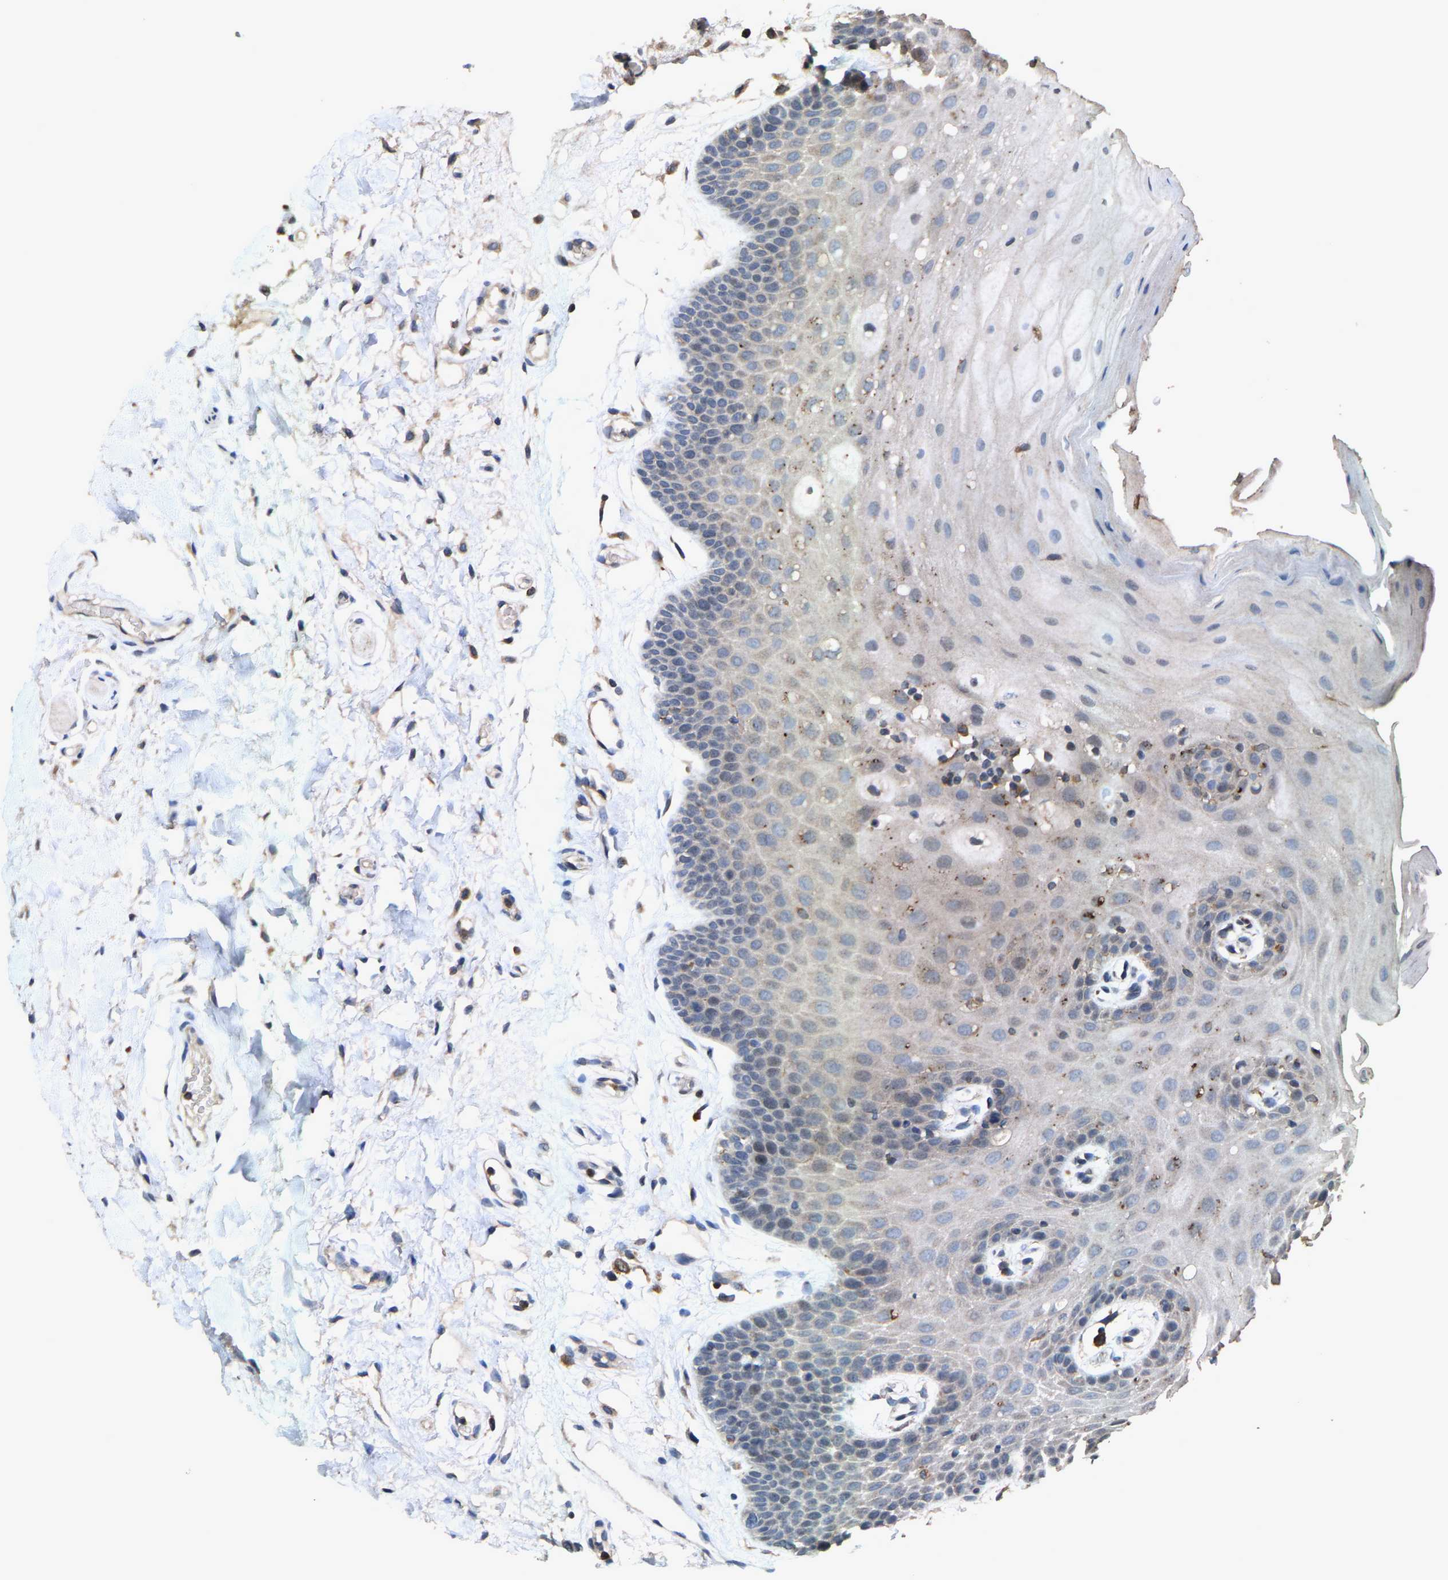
{"staining": {"intensity": "negative", "quantity": "none", "location": "none"}, "tissue": "oral mucosa", "cell_type": "Squamous epithelial cells", "image_type": "normal", "snomed": [{"axis": "morphology", "description": "Normal tissue, NOS"}, {"axis": "morphology", "description": "Squamous cell carcinoma, NOS"}, {"axis": "topography", "description": "Oral tissue"}, {"axis": "topography", "description": "Head-Neck"}], "caption": "Immunohistochemistry photomicrograph of normal oral mucosa: human oral mucosa stained with DAB demonstrates no significant protein expression in squamous epithelial cells.", "gene": "TDRKH", "patient": {"sex": "male", "age": 71}}